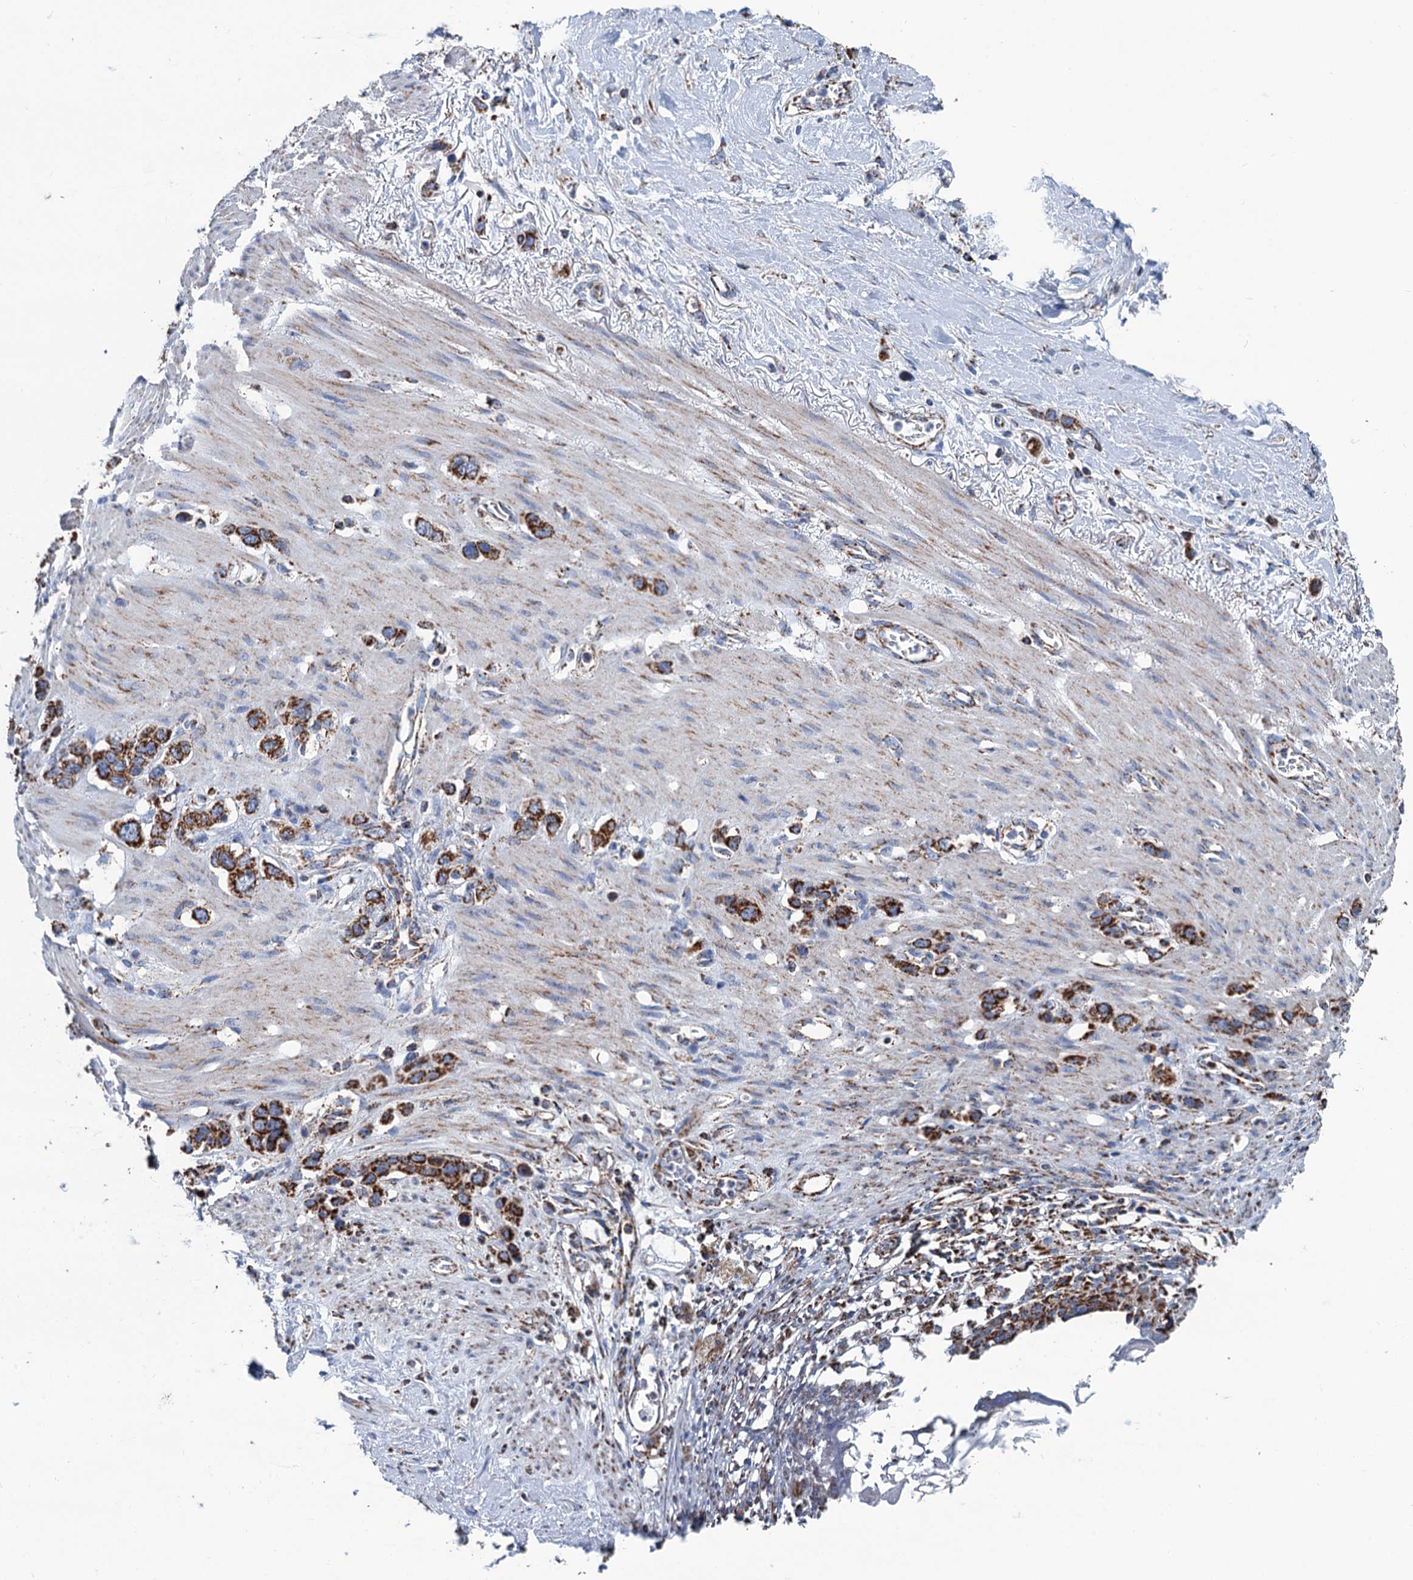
{"staining": {"intensity": "strong", "quantity": ">75%", "location": "cytoplasmic/membranous"}, "tissue": "stomach cancer", "cell_type": "Tumor cells", "image_type": "cancer", "snomed": [{"axis": "morphology", "description": "Adenocarcinoma, NOS"}, {"axis": "morphology", "description": "Adenocarcinoma, High grade"}, {"axis": "topography", "description": "Stomach, upper"}, {"axis": "topography", "description": "Stomach, lower"}], "caption": "Human adenocarcinoma (stomach) stained for a protein (brown) shows strong cytoplasmic/membranous positive positivity in about >75% of tumor cells.", "gene": "IVD", "patient": {"sex": "female", "age": 65}}